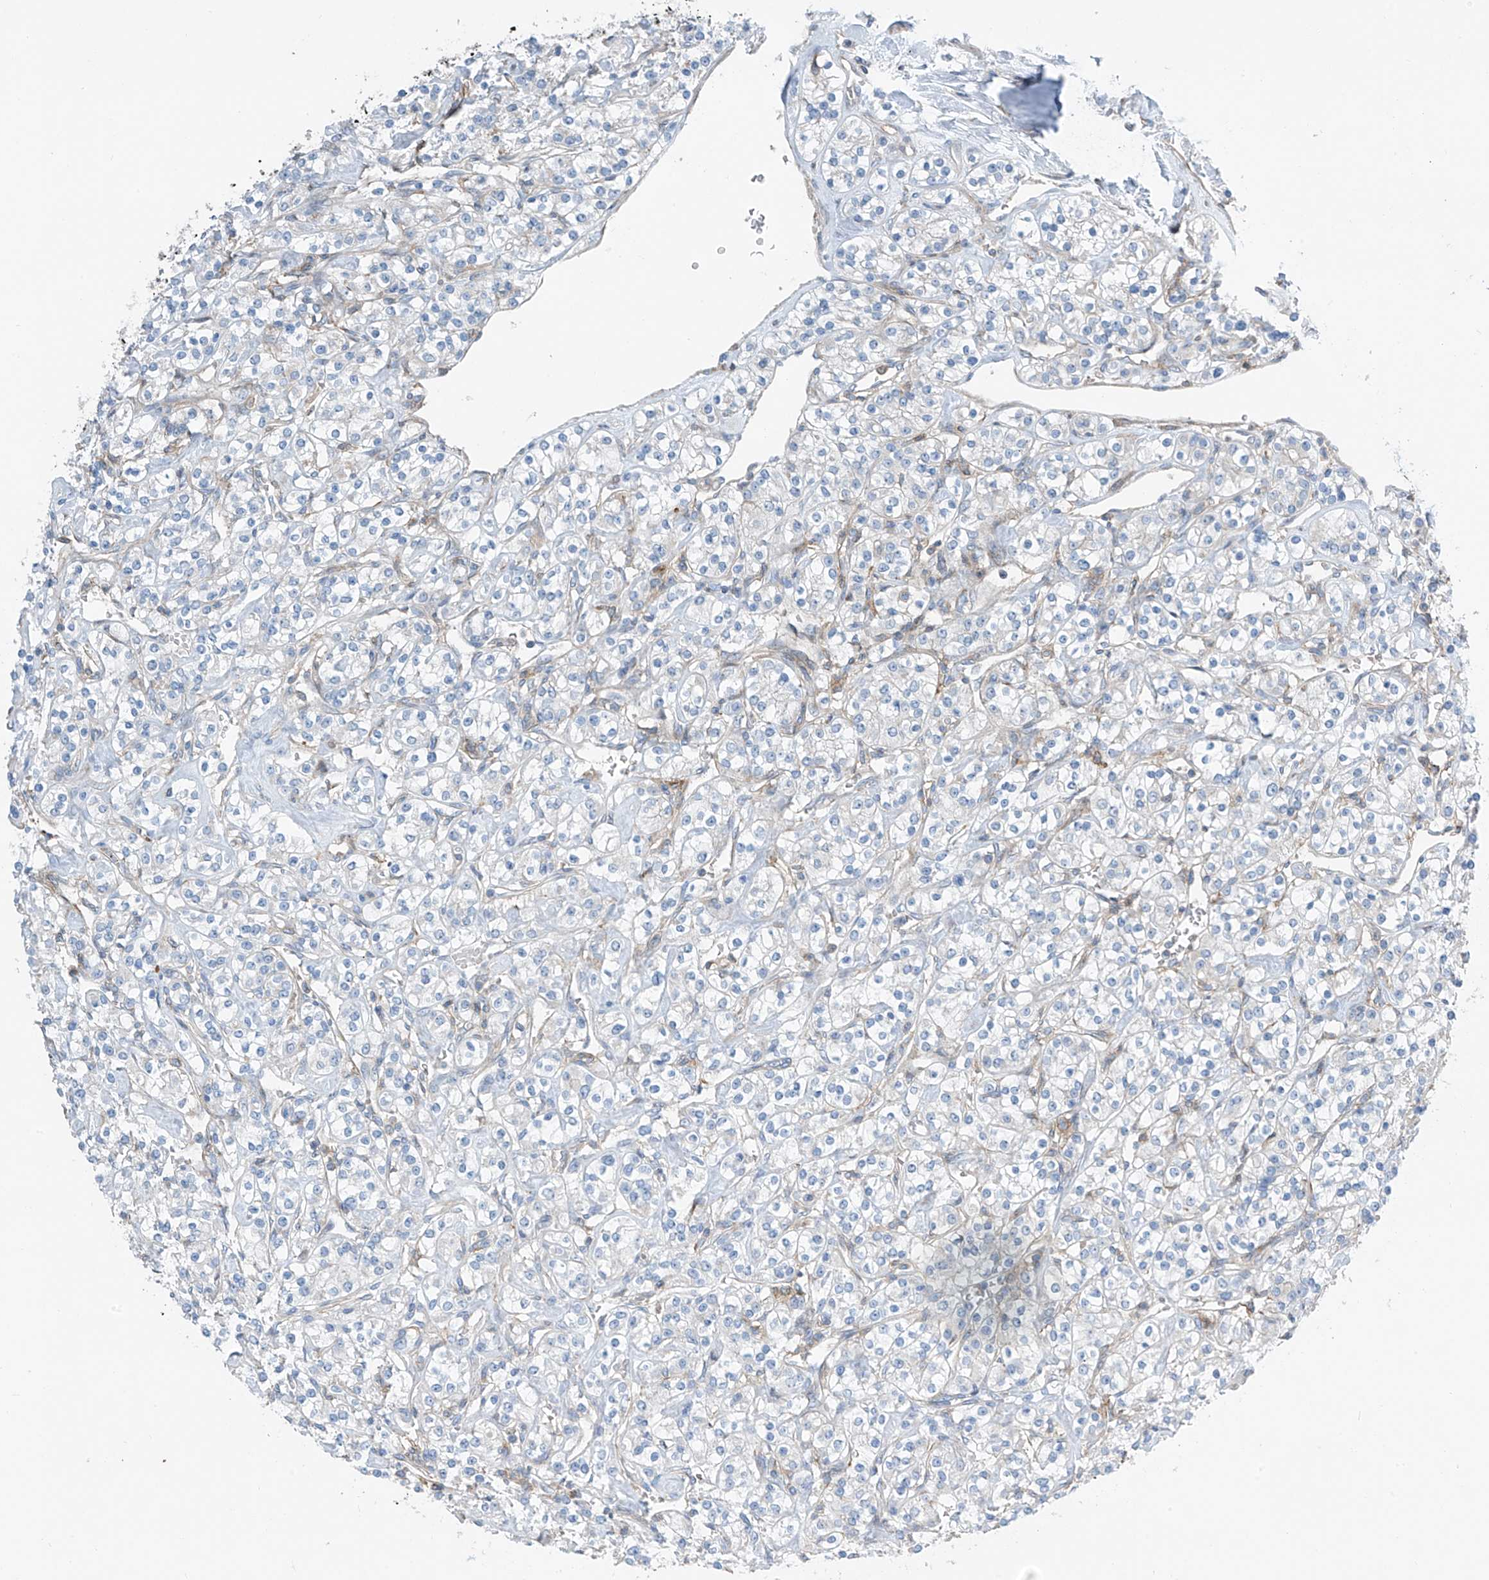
{"staining": {"intensity": "negative", "quantity": "none", "location": "none"}, "tissue": "renal cancer", "cell_type": "Tumor cells", "image_type": "cancer", "snomed": [{"axis": "morphology", "description": "Adenocarcinoma, NOS"}, {"axis": "topography", "description": "Kidney"}], "caption": "Tumor cells show no significant expression in renal cancer (adenocarcinoma). (DAB IHC with hematoxylin counter stain).", "gene": "SLC1A5", "patient": {"sex": "male", "age": 77}}